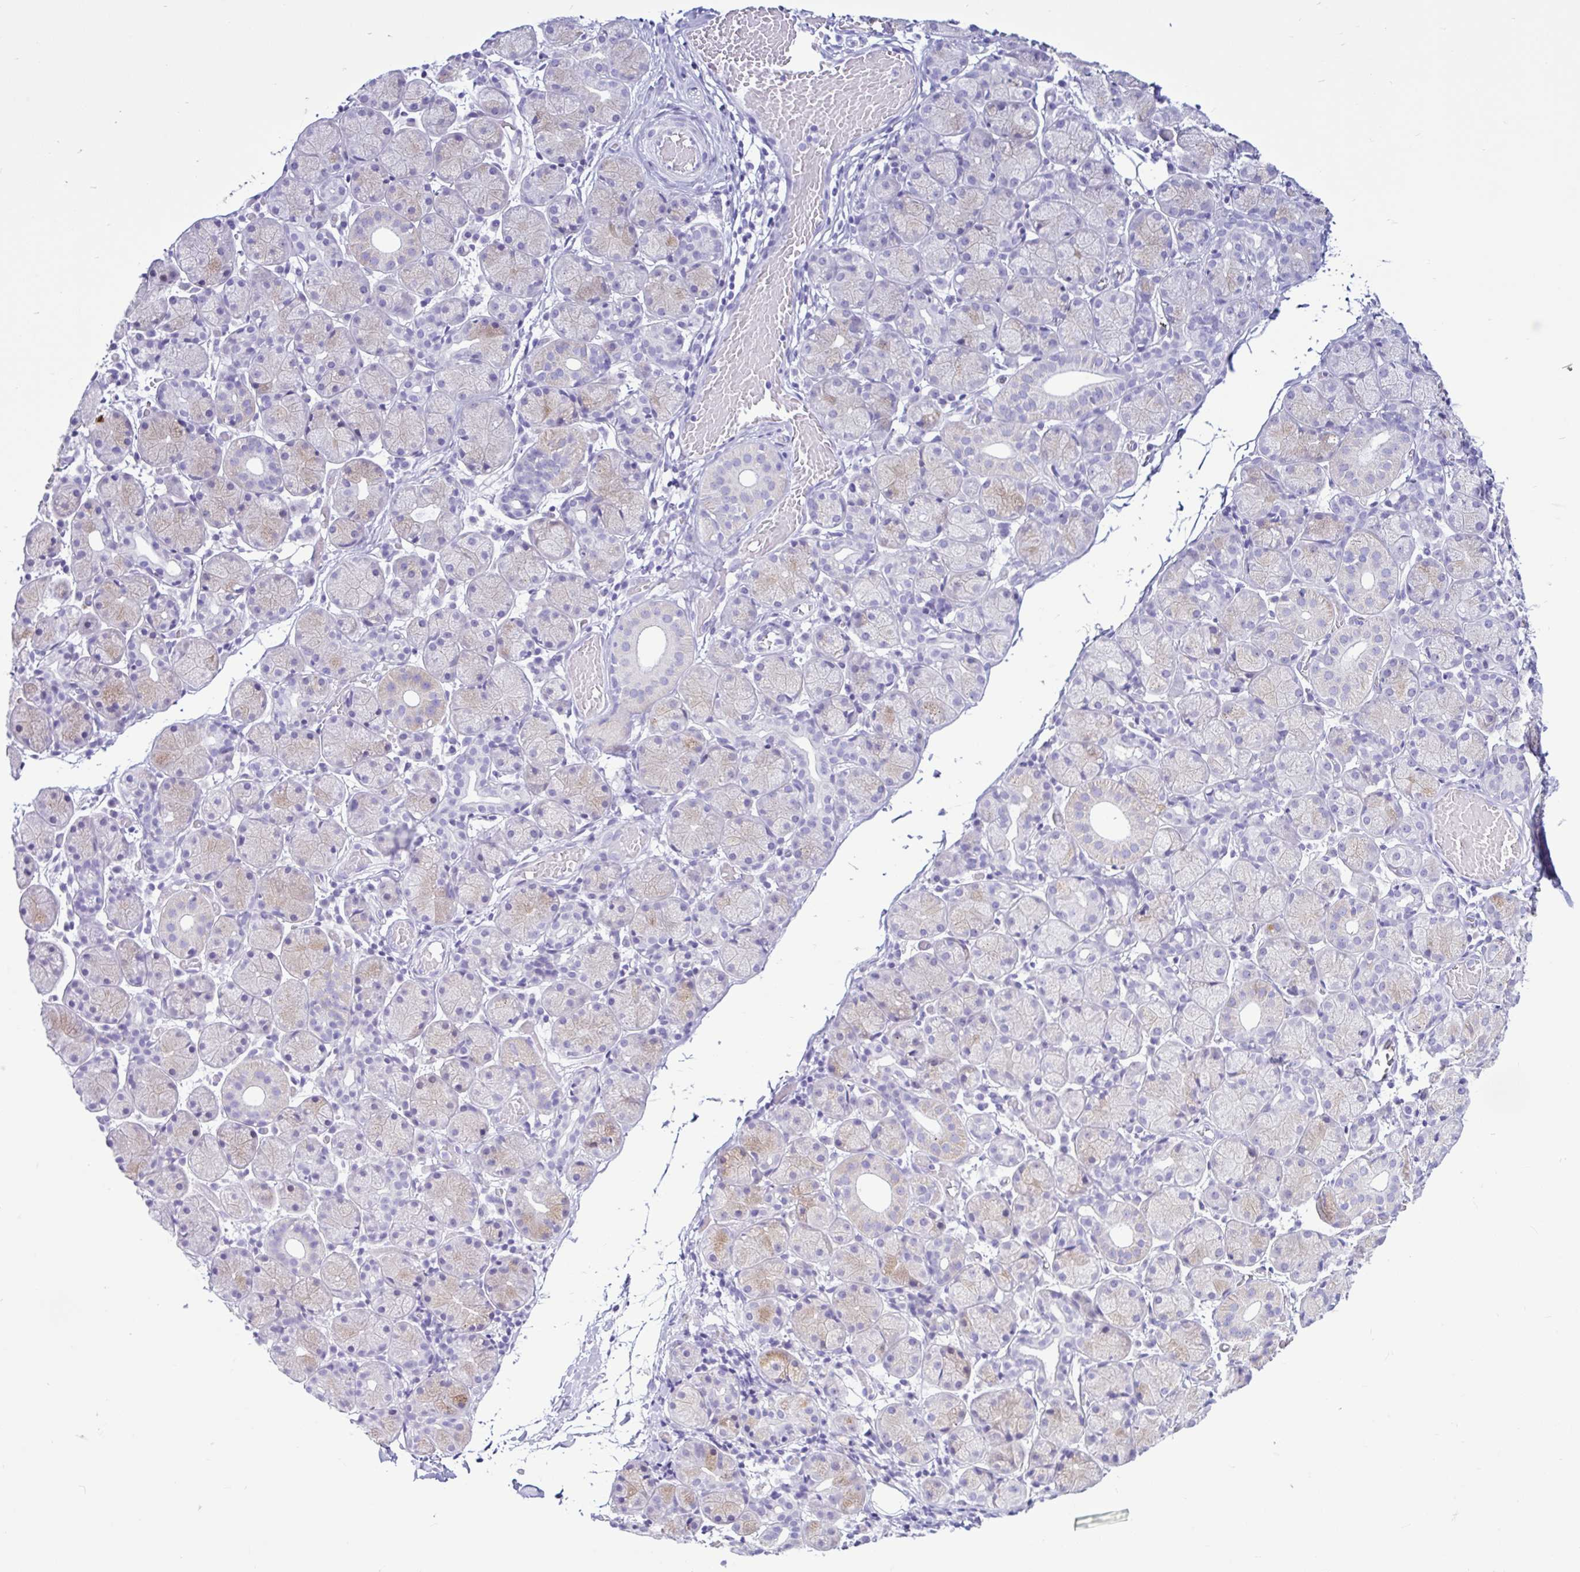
{"staining": {"intensity": "moderate", "quantity": "<25%", "location": "cytoplasmic/membranous"}, "tissue": "salivary gland", "cell_type": "Glandular cells", "image_type": "normal", "snomed": [{"axis": "morphology", "description": "Normal tissue, NOS"}, {"axis": "topography", "description": "Salivary gland"}], "caption": "Protein staining reveals moderate cytoplasmic/membranous expression in approximately <25% of glandular cells in normal salivary gland.", "gene": "CYP19A1", "patient": {"sex": "female", "age": 24}}